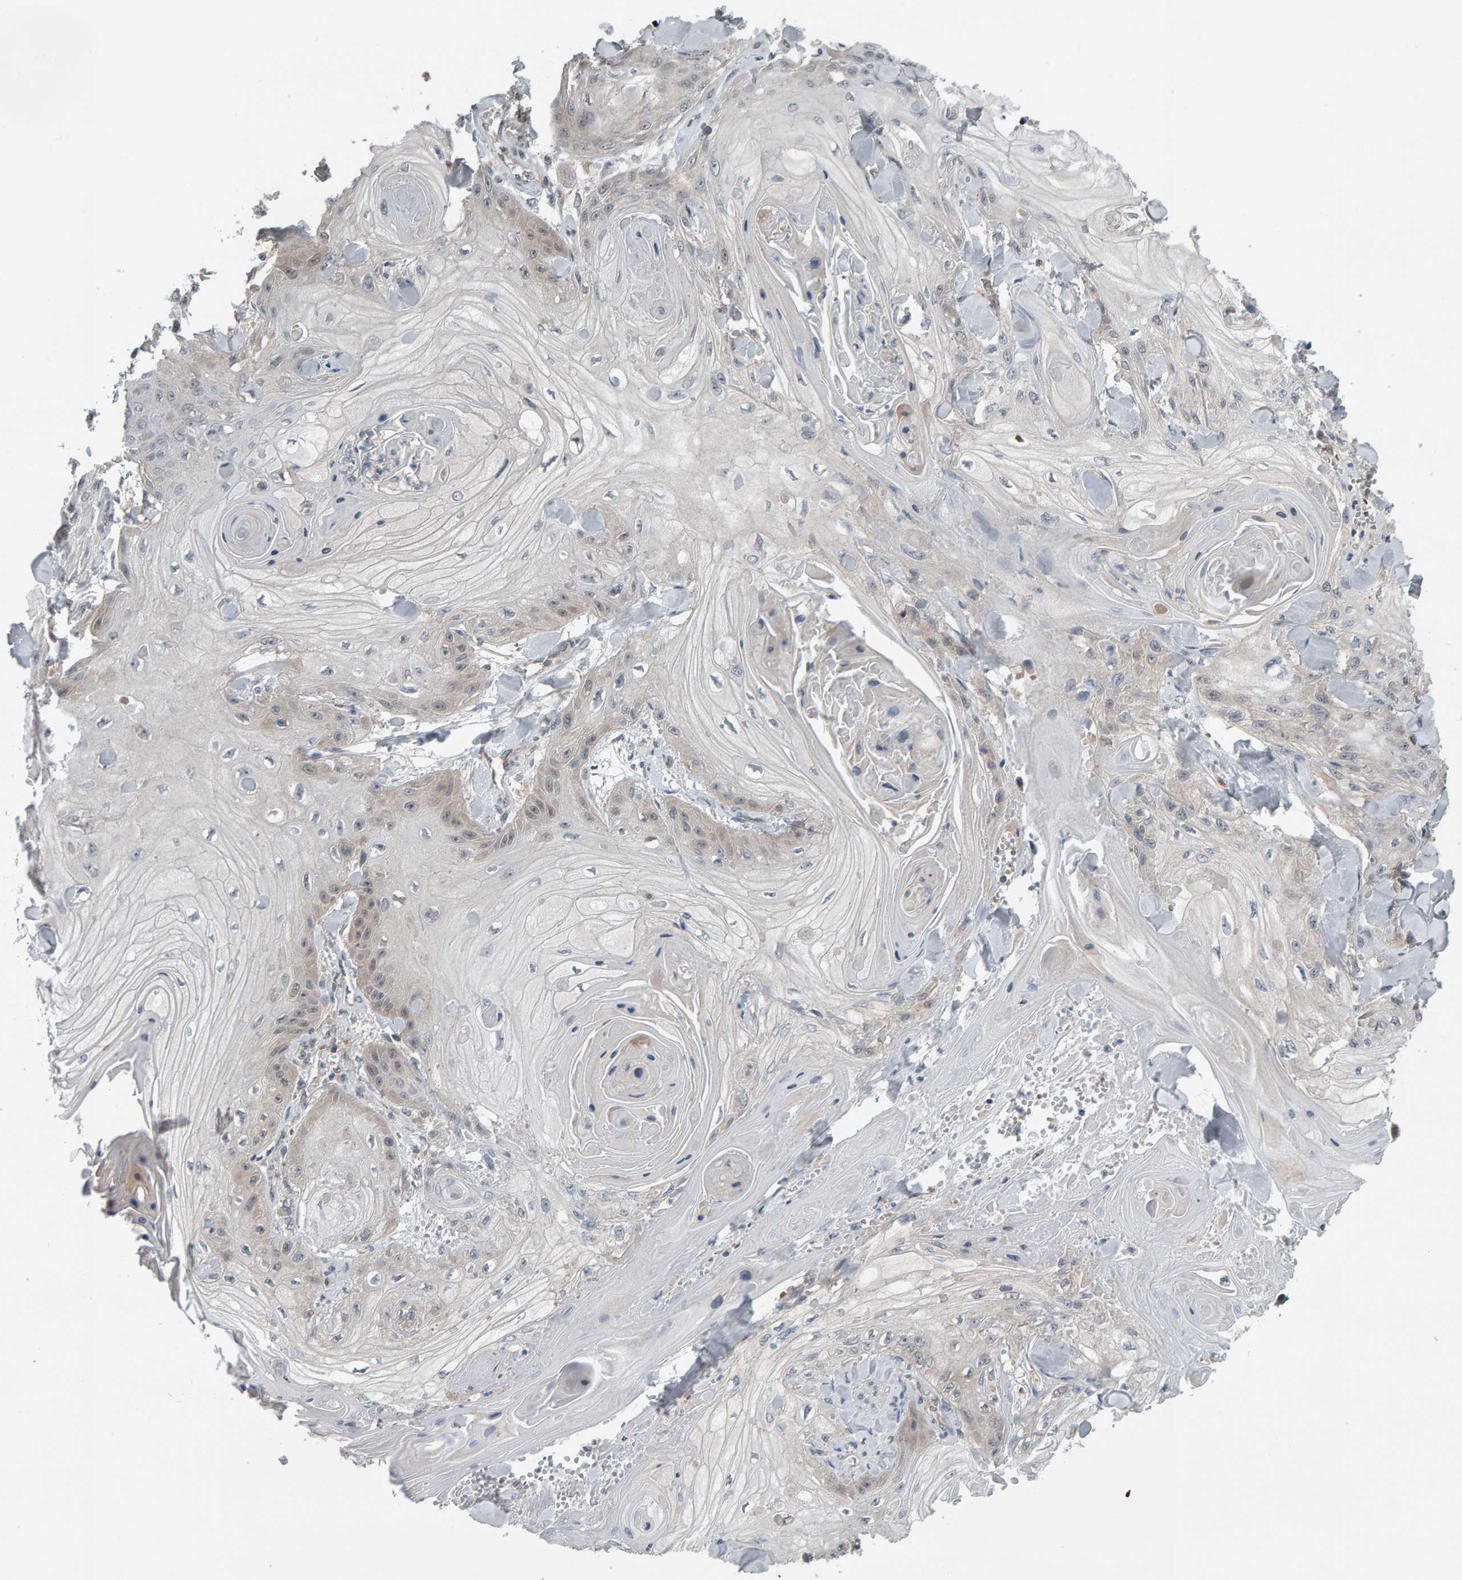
{"staining": {"intensity": "negative", "quantity": "none", "location": "none"}, "tissue": "skin cancer", "cell_type": "Tumor cells", "image_type": "cancer", "snomed": [{"axis": "morphology", "description": "Squamous cell carcinoma, NOS"}, {"axis": "topography", "description": "Skin"}], "caption": "An immunohistochemistry (IHC) histopathology image of skin squamous cell carcinoma is shown. There is no staining in tumor cells of skin squamous cell carcinoma. Brightfield microscopy of immunohistochemistry stained with DAB (3,3'-diaminobenzidine) (brown) and hematoxylin (blue), captured at high magnification.", "gene": "COASY", "patient": {"sex": "male", "age": 74}}